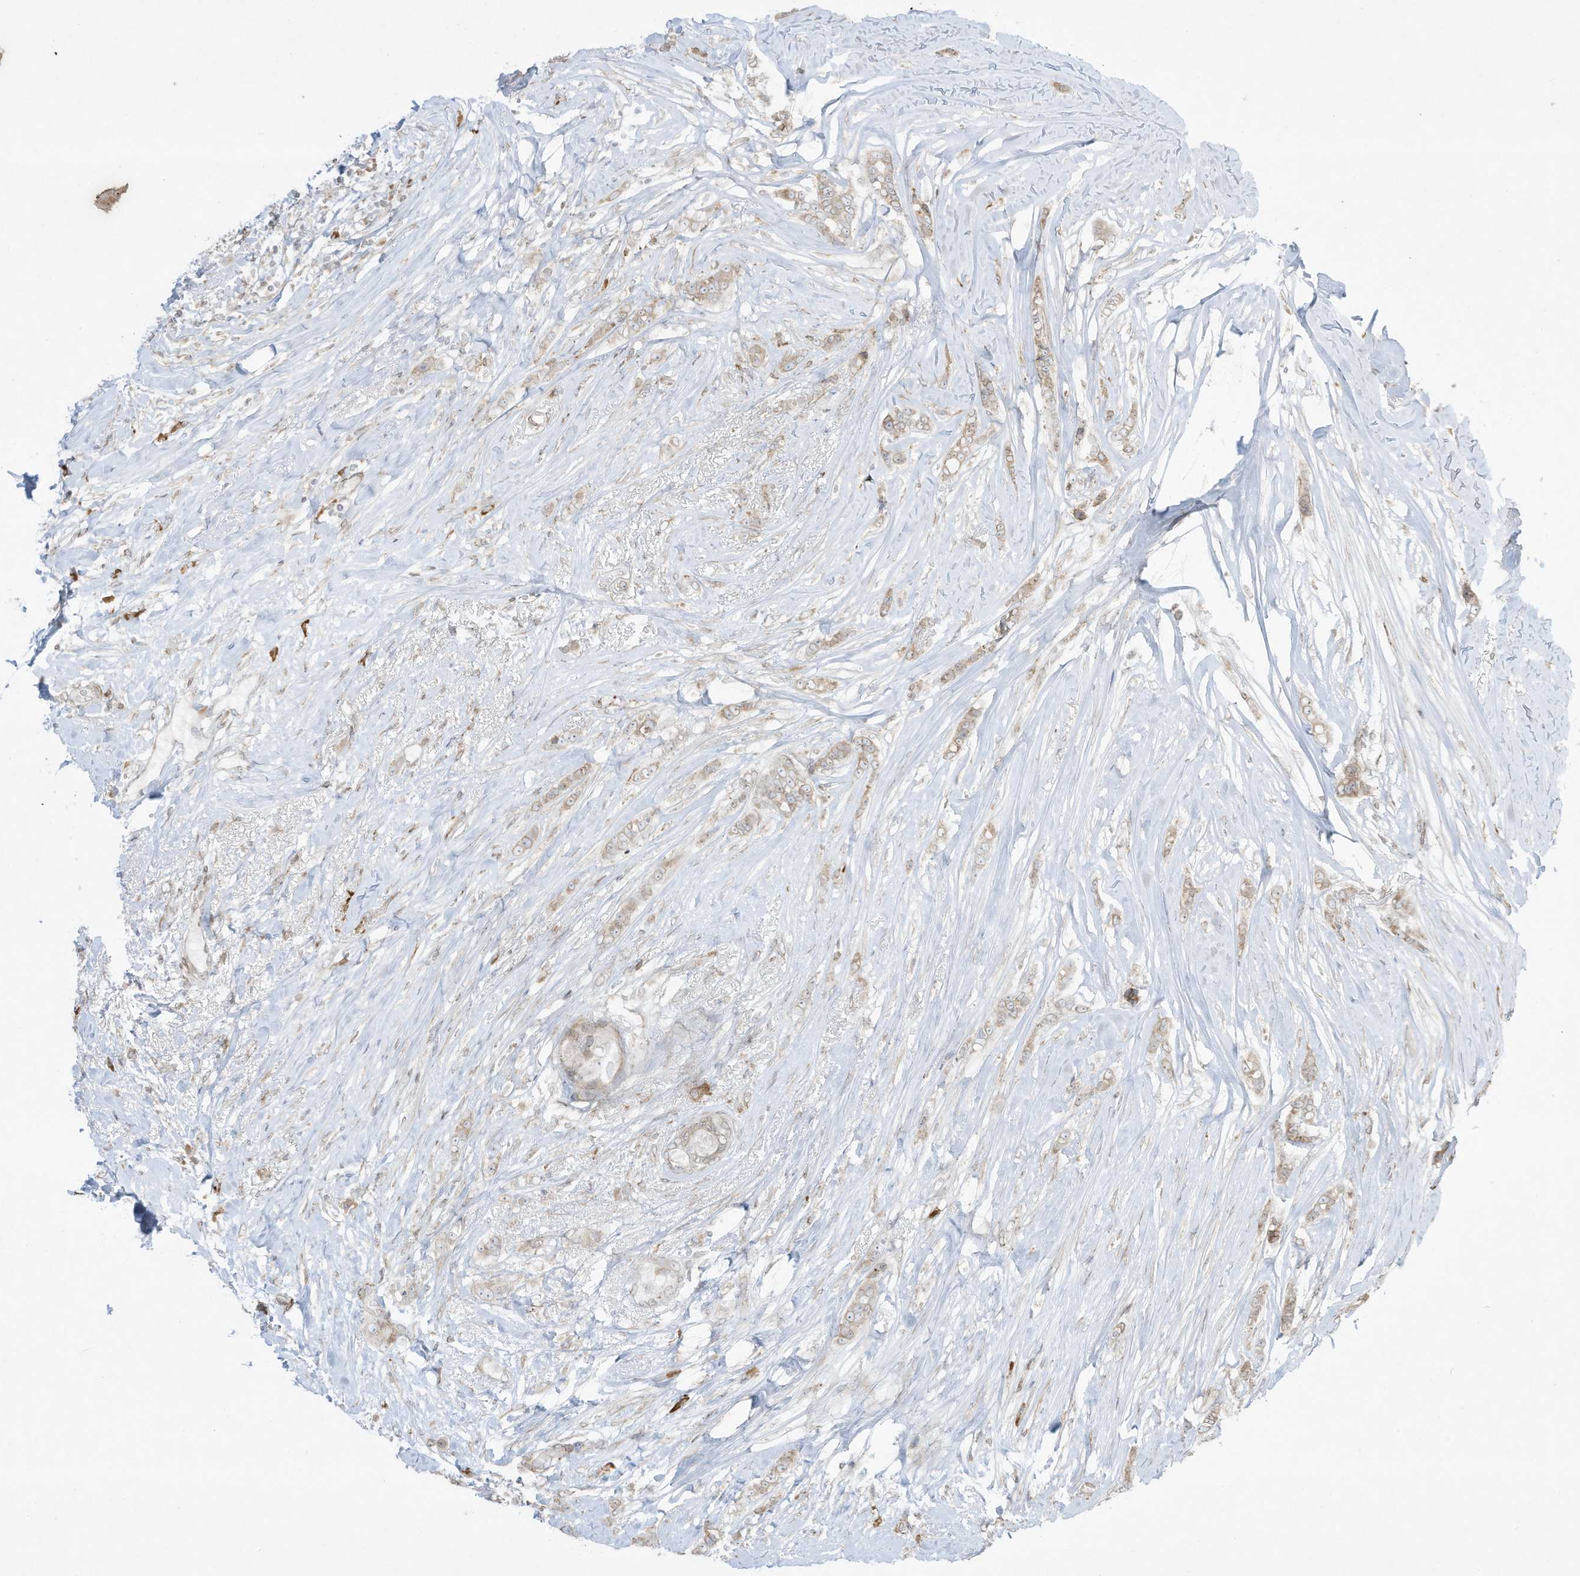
{"staining": {"intensity": "weak", "quantity": "<25%", "location": "cytoplasmic/membranous"}, "tissue": "breast cancer", "cell_type": "Tumor cells", "image_type": "cancer", "snomed": [{"axis": "morphology", "description": "Lobular carcinoma"}, {"axis": "topography", "description": "Breast"}], "caption": "This is a histopathology image of IHC staining of lobular carcinoma (breast), which shows no expression in tumor cells.", "gene": "PTK6", "patient": {"sex": "female", "age": 51}}